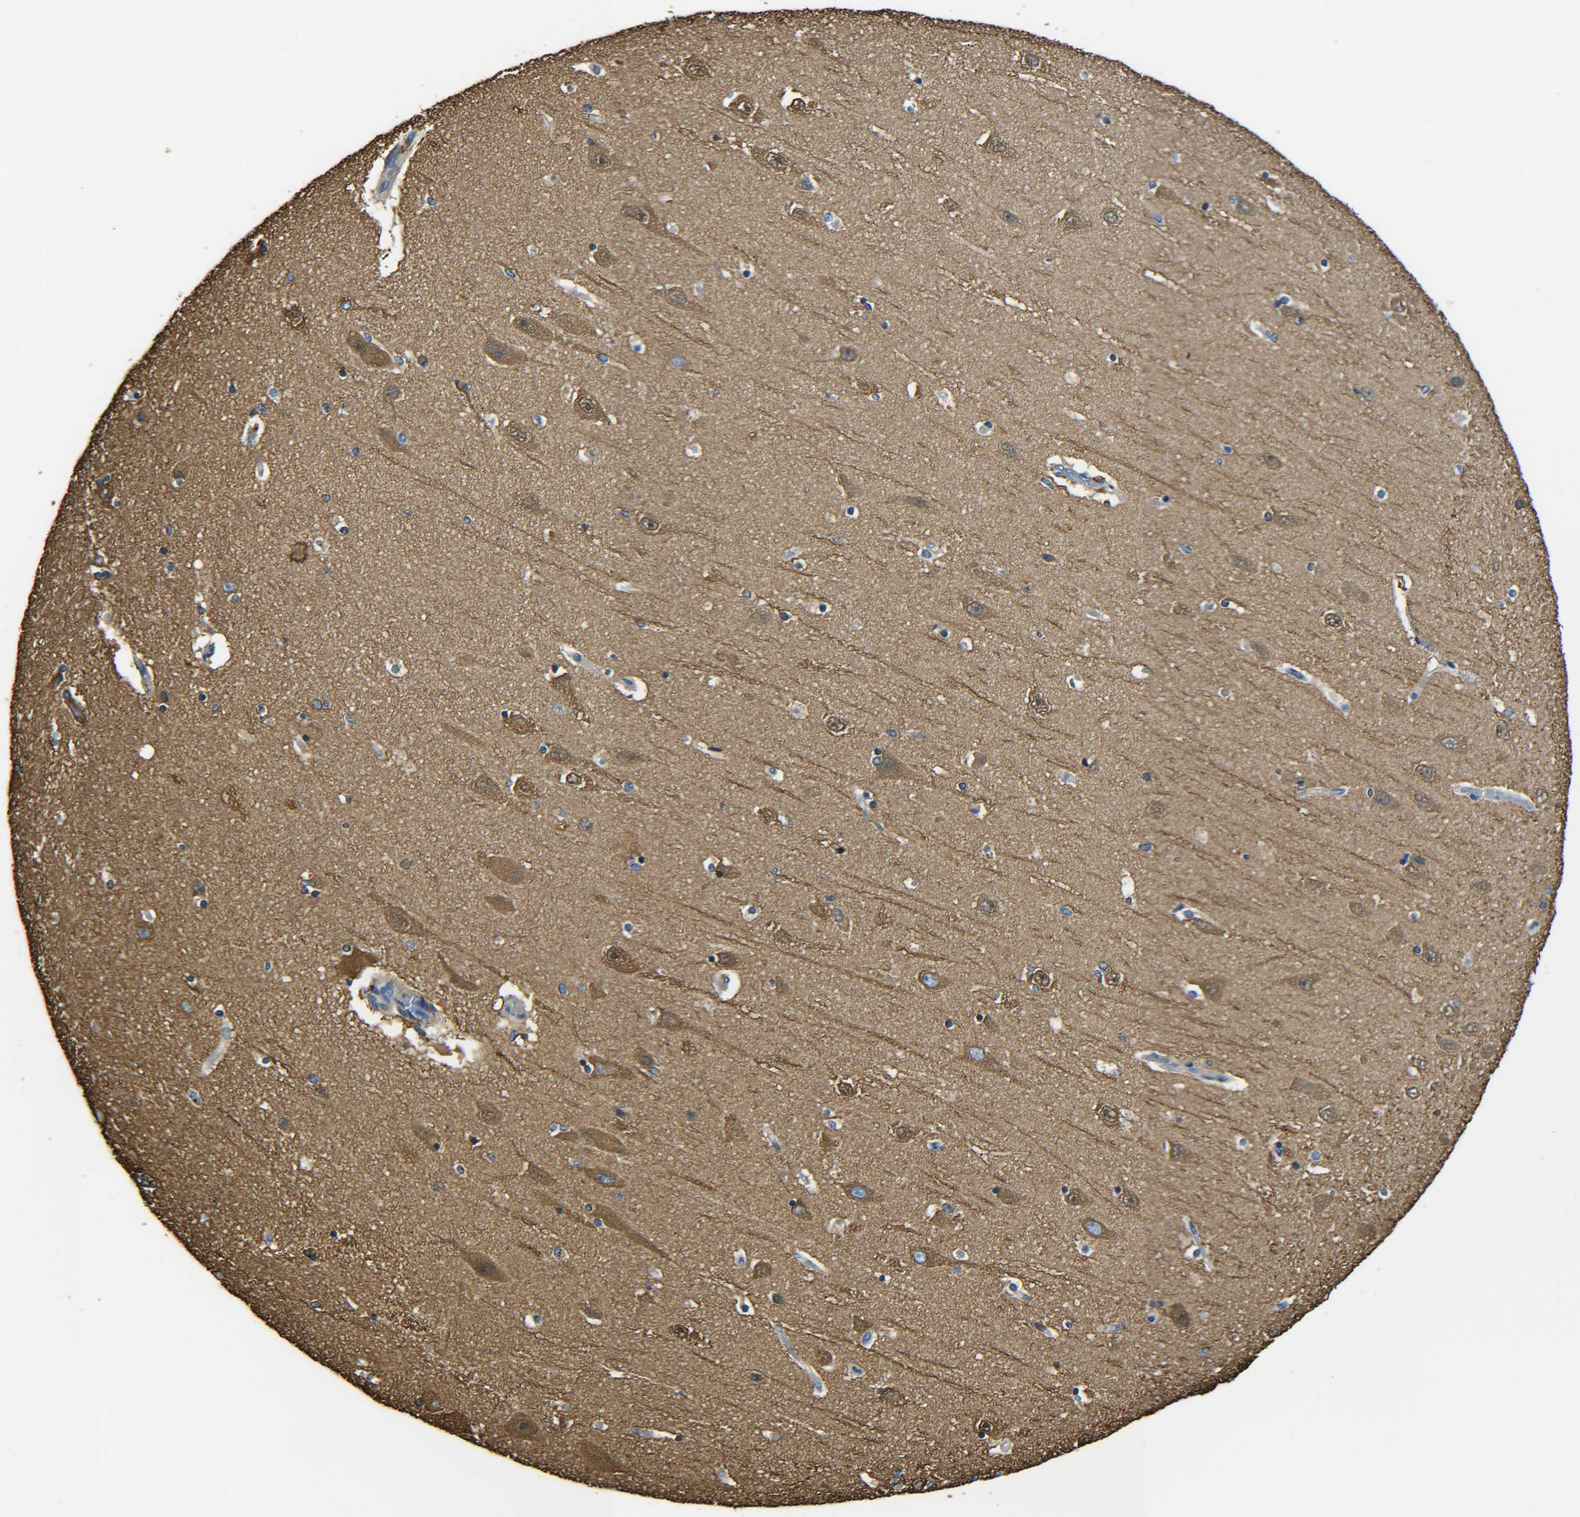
{"staining": {"intensity": "moderate", "quantity": "<25%", "location": "cytoplasmic/membranous"}, "tissue": "hippocampus", "cell_type": "Glial cells", "image_type": "normal", "snomed": [{"axis": "morphology", "description": "Normal tissue, NOS"}, {"axis": "topography", "description": "Hippocampus"}], "caption": "Brown immunohistochemical staining in normal human hippocampus displays moderate cytoplasmic/membranous staining in about <25% of glial cells.", "gene": "TUBB", "patient": {"sex": "female", "age": 54}}